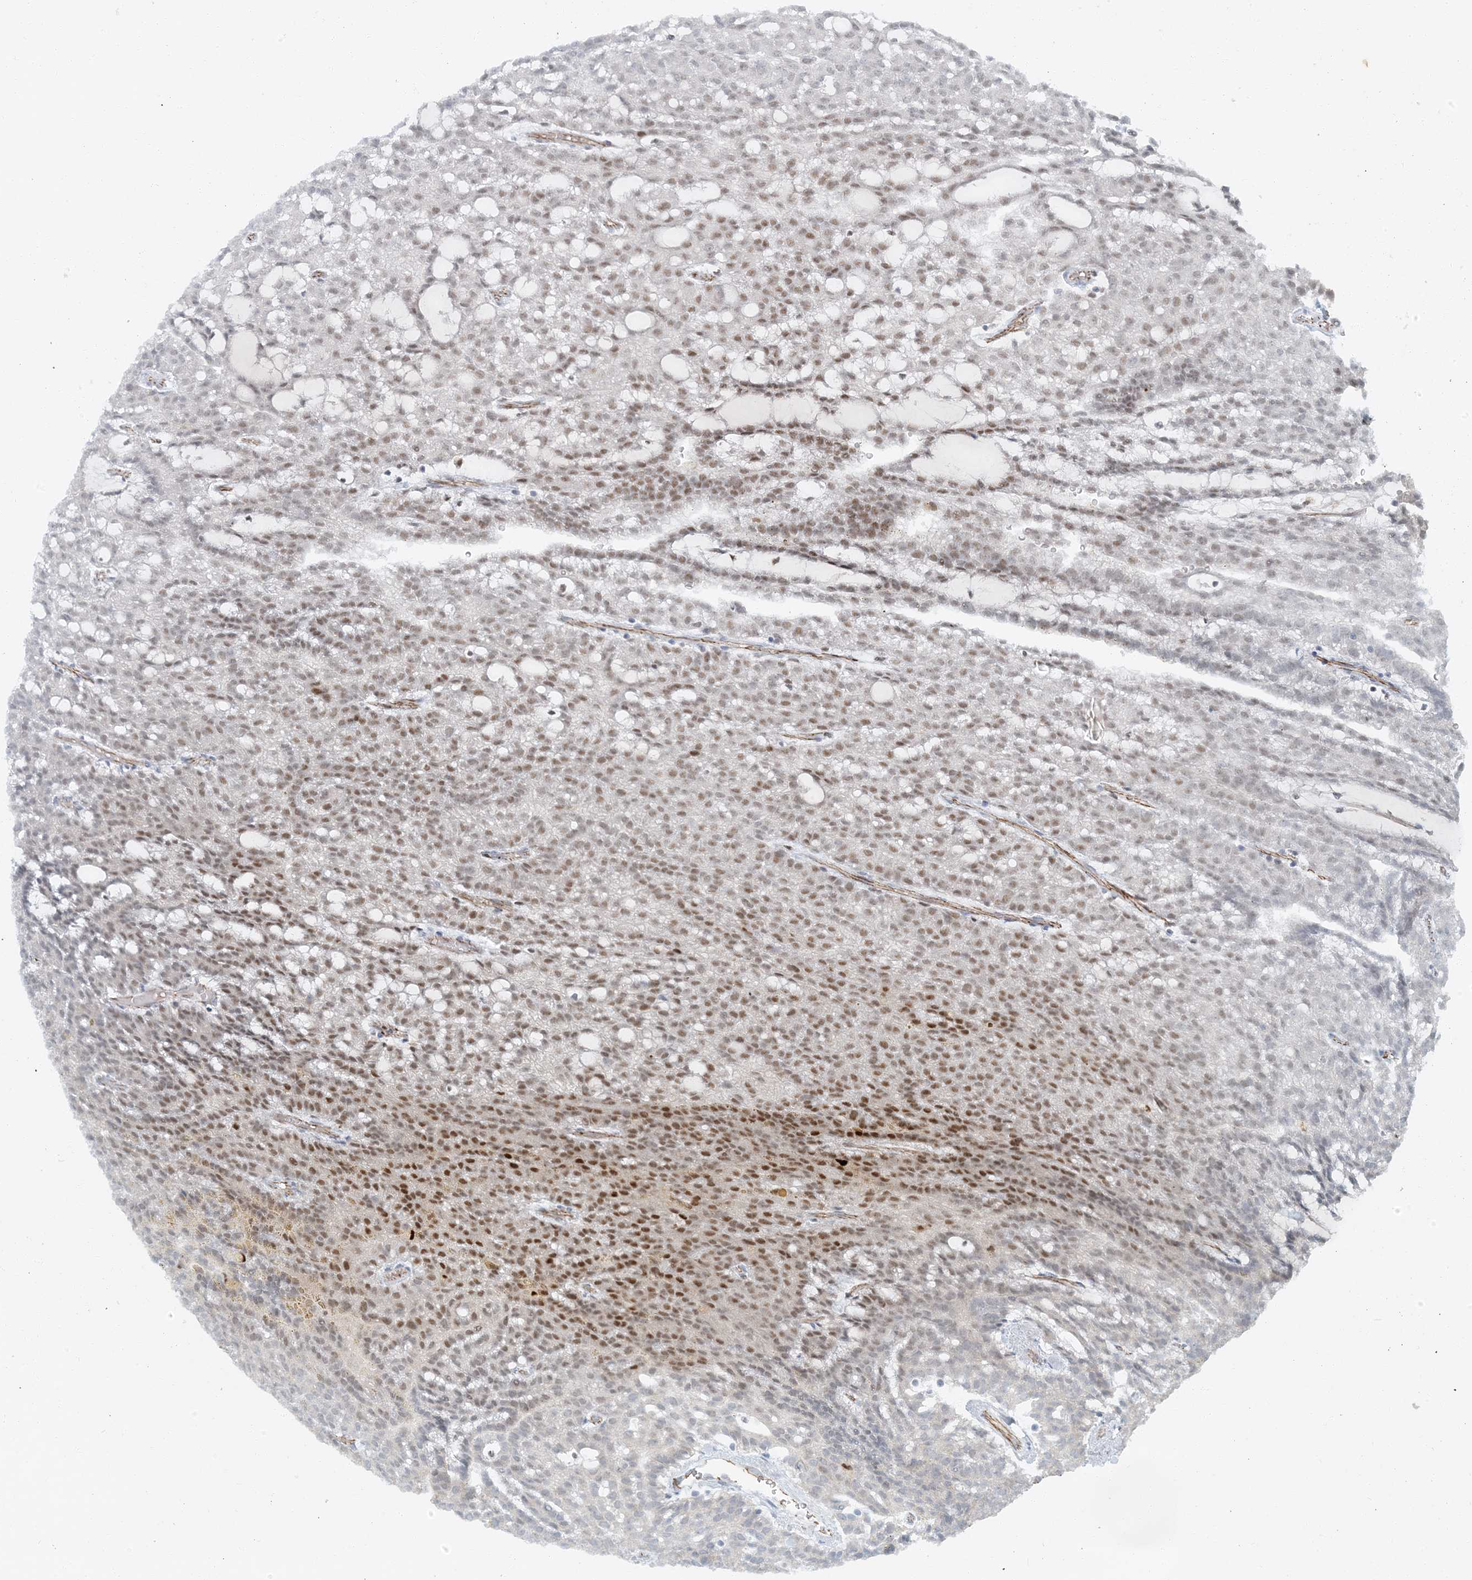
{"staining": {"intensity": "moderate", "quantity": ">75%", "location": "nuclear"}, "tissue": "renal cancer", "cell_type": "Tumor cells", "image_type": "cancer", "snomed": [{"axis": "morphology", "description": "Adenocarcinoma, NOS"}, {"axis": "topography", "description": "Kidney"}], "caption": "This is an image of immunohistochemistry (IHC) staining of renal adenocarcinoma, which shows moderate positivity in the nuclear of tumor cells.", "gene": "AK9", "patient": {"sex": "male", "age": 63}}